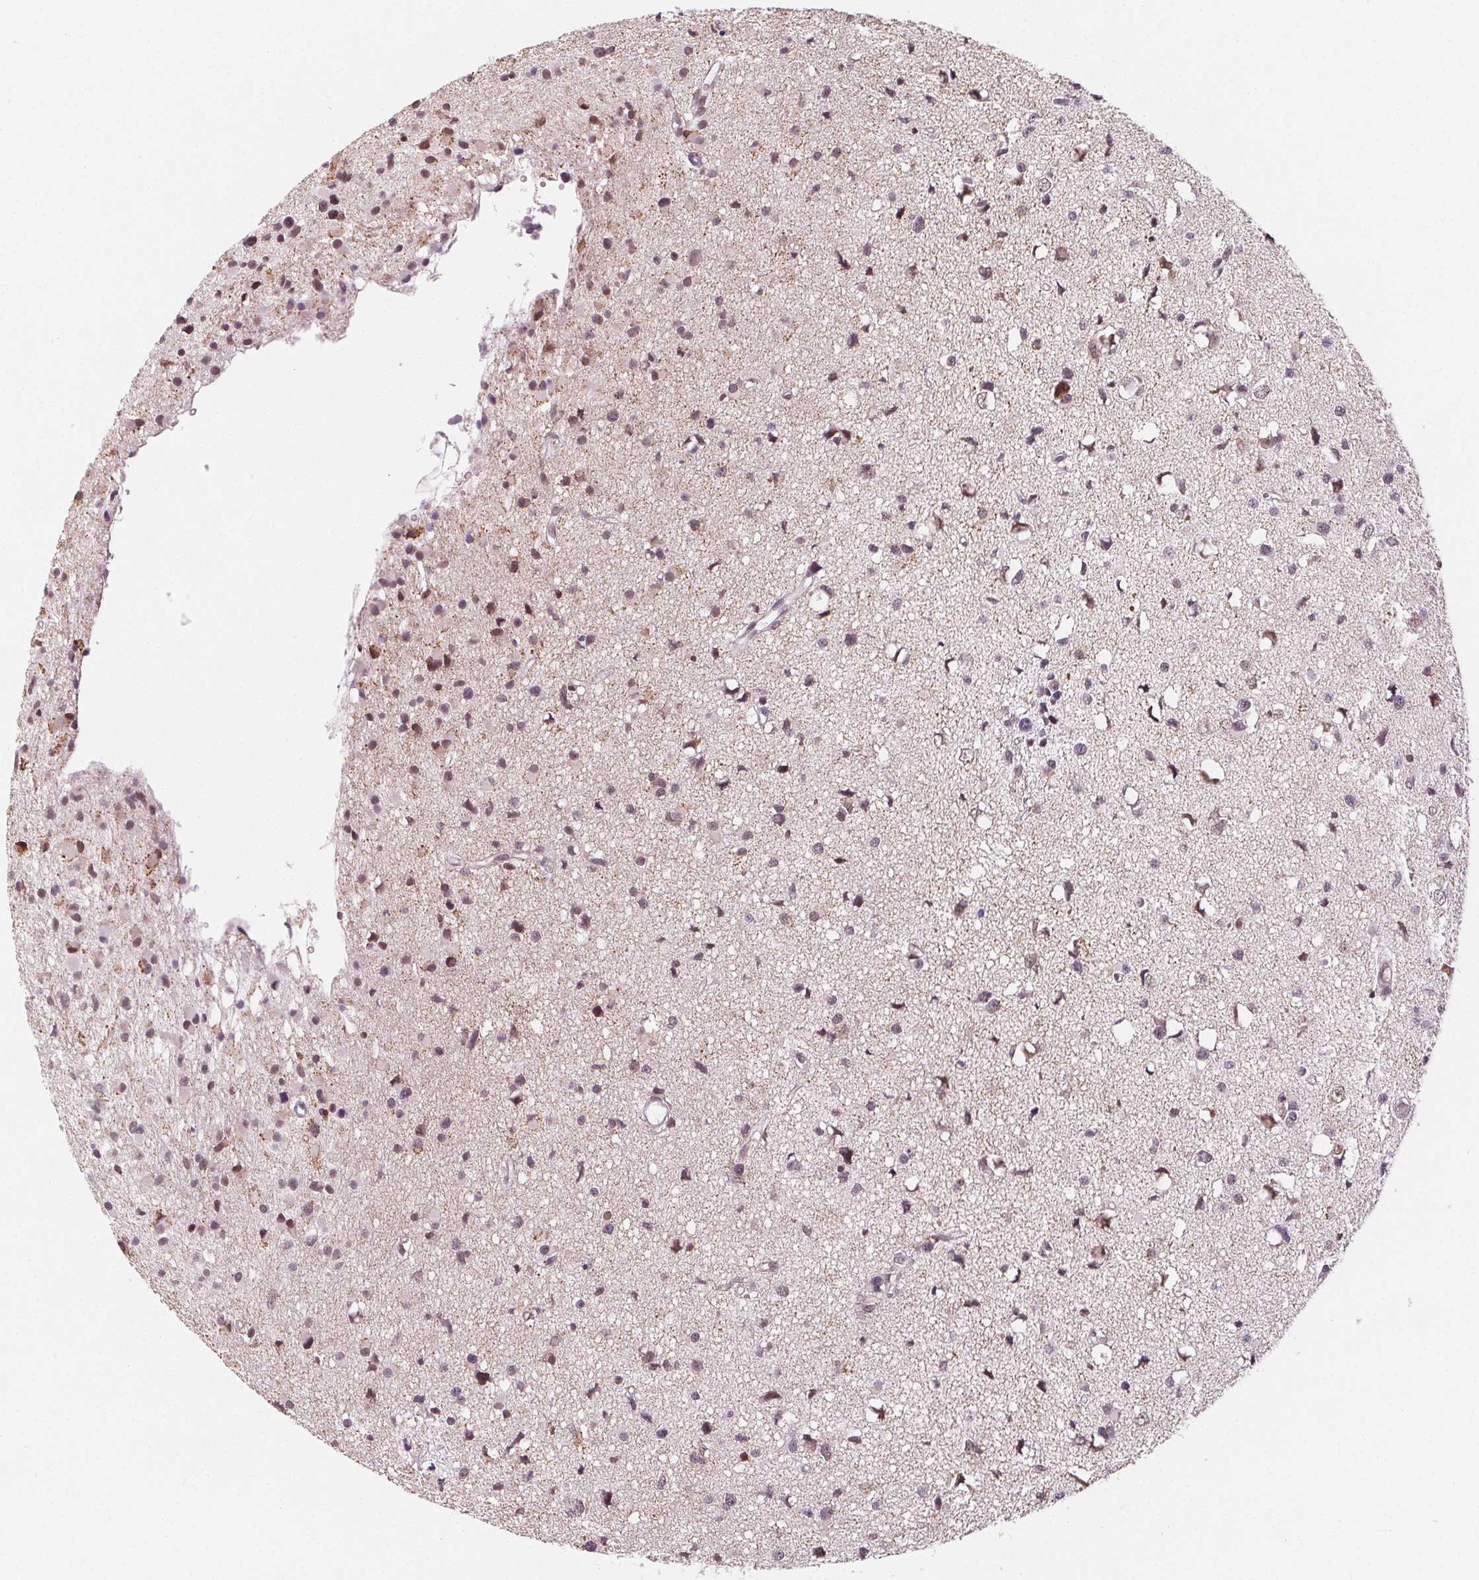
{"staining": {"intensity": "moderate", "quantity": "<25%", "location": "nuclear"}, "tissue": "glioma", "cell_type": "Tumor cells", "image_type": "cancer", "snomed": [{"axis": "morphology", "description": "Glioma, malignant, High grade"}, {"axis": "topography", "description": "Brain"}], "caption": "Glioma stained with a brown dye exhibits moderate nuclear positive positivity in about <25% of tumor cells.", "gene": "DPM2", "patient": {"sex": "male", "age": 54}}